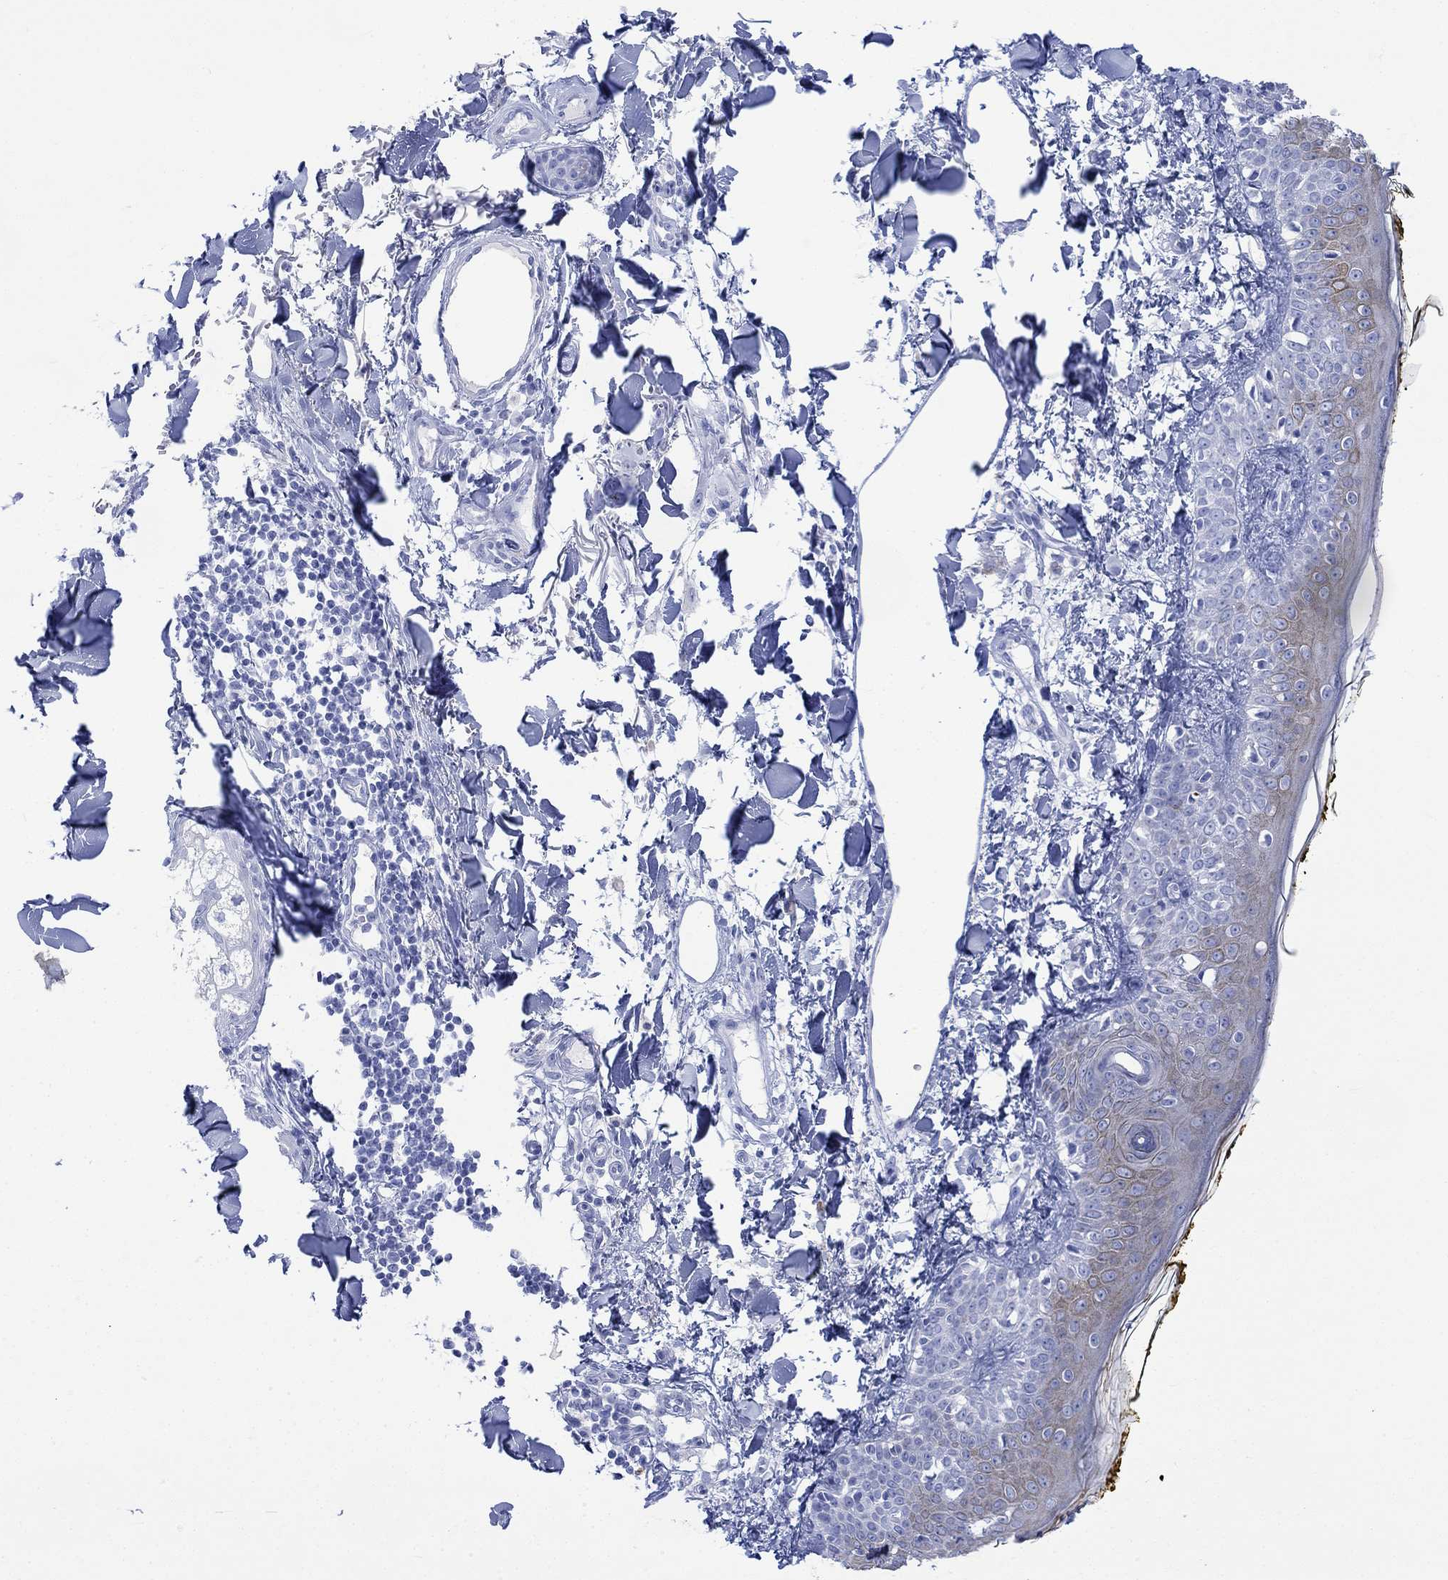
{"staining": {"intensity": "negative", "quantity": "none", "location": "none"}, "tissue": "skin", "cell_type": "Fibroblasts", "image_type": "normal", "snomed": [{"axis": "morphology", "description": "Normal tissue, NOS"}, {"axis": "topography", "description": "Skin"}], "caption": "Immunohistochemistry (IHC) photomicrograph of benign skin: skin stained with DAB (3,3'-diaminobenzidine) exhibits no significant protein staining in fibroblasts. (DAB immunohistochemistry, high magnification).", "gene": "CELF4", "patient": {"sex": "male", "age": 76}}